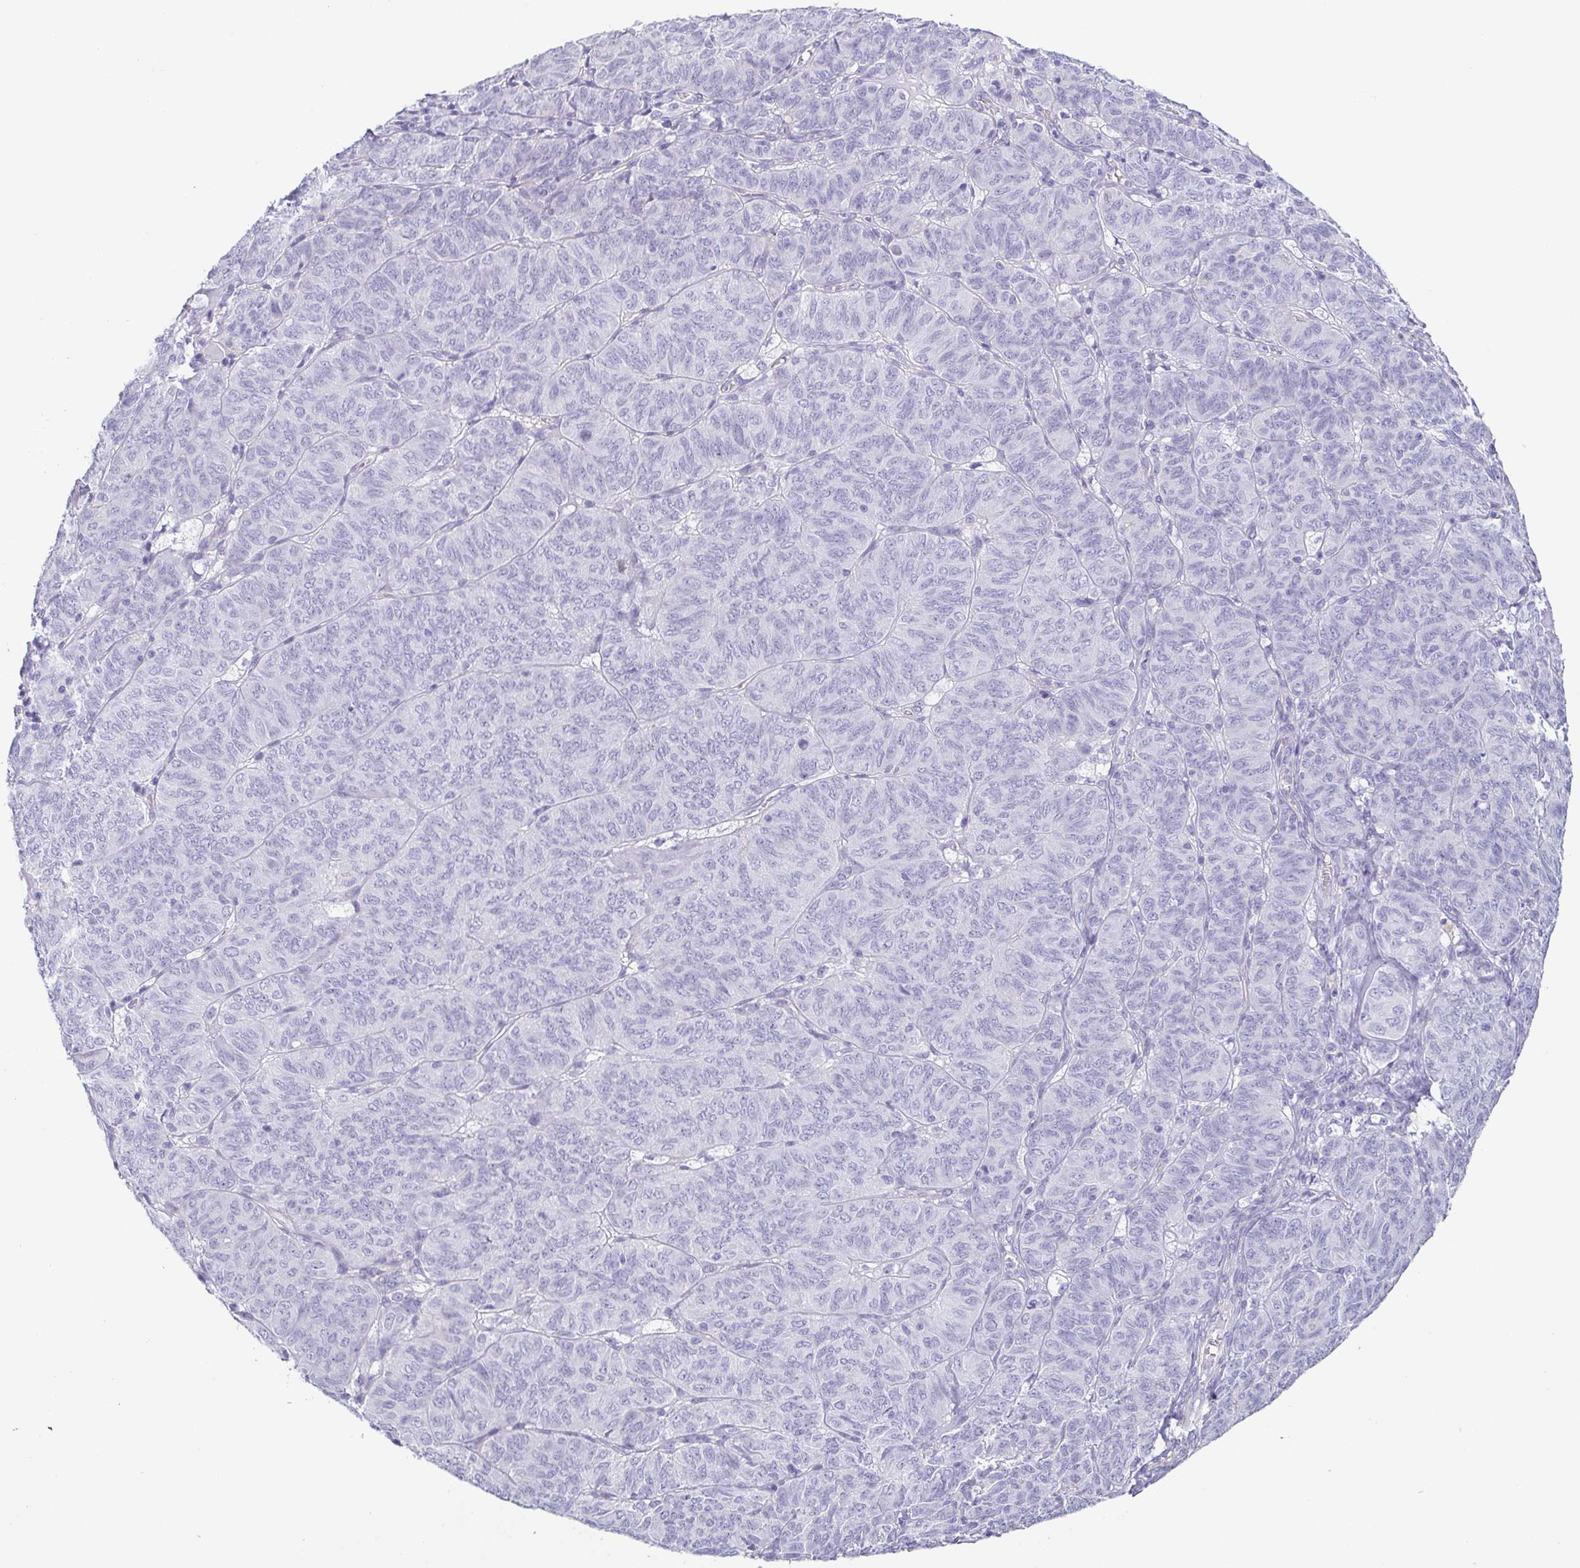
{"staining": {"intensity": "negative", "quantity": "none", "location": "none"}, "tissue": "ovarian cancer", "cell_type": "Tumor cells", "image_type": "cancer", "snomed": [{"axis": "morphology", "description": "Carcinoma, endometroid"}, {"axis": "topography", "description": "Ovary"}], "caption": "Protein analysis of endometroid carcinoma (ovarian) demonstrates no significant positivity in tumor cells. (DAB immunohistochemistry visualized using brightfield microscopy, high magnification).", "gene": "PRR4", "patient": {"sex": "female", "age": 80}}